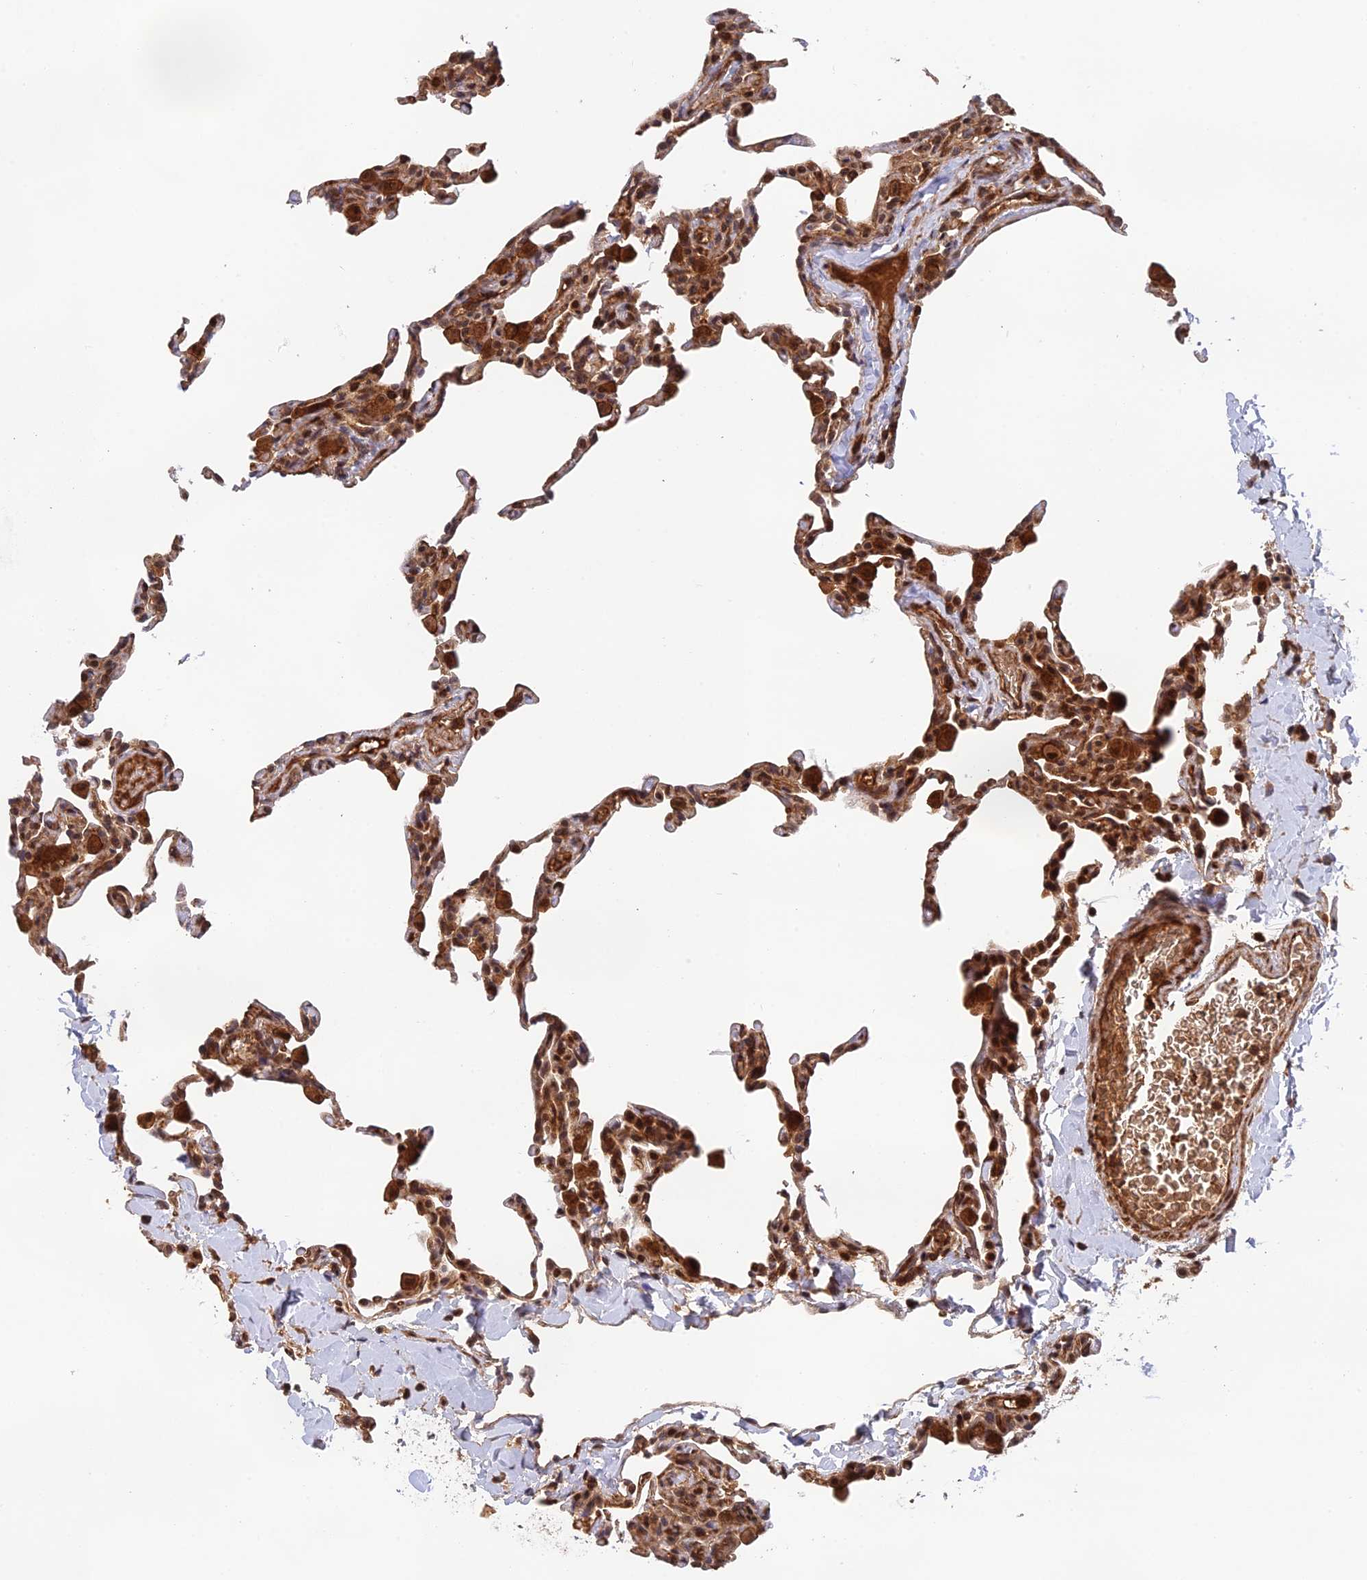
{"staining": {"intensity": "strong", "quantity": "<25%", "location": "cytoplasmic/membranous,nuclear"}, "tissue": "lung", "cell_type": "Alveolar cells", "image_type": "normal", "snomed": [{"axis": "morphology", "description": "Normal tissue, NOS"}, {"axis": "topography", "description": "Lung"}], "caption": "Immunohistochemistry (IHC) photomicrograph of normal human lung stained for a protein (brown), which demonstrates medium levels of strong cytoplasmic/membranous,nuclear positivity in approximately <25% of alveolar cells.", "gene": "OSBPL1A", "patient": {"sex": "male", "age": 20}}